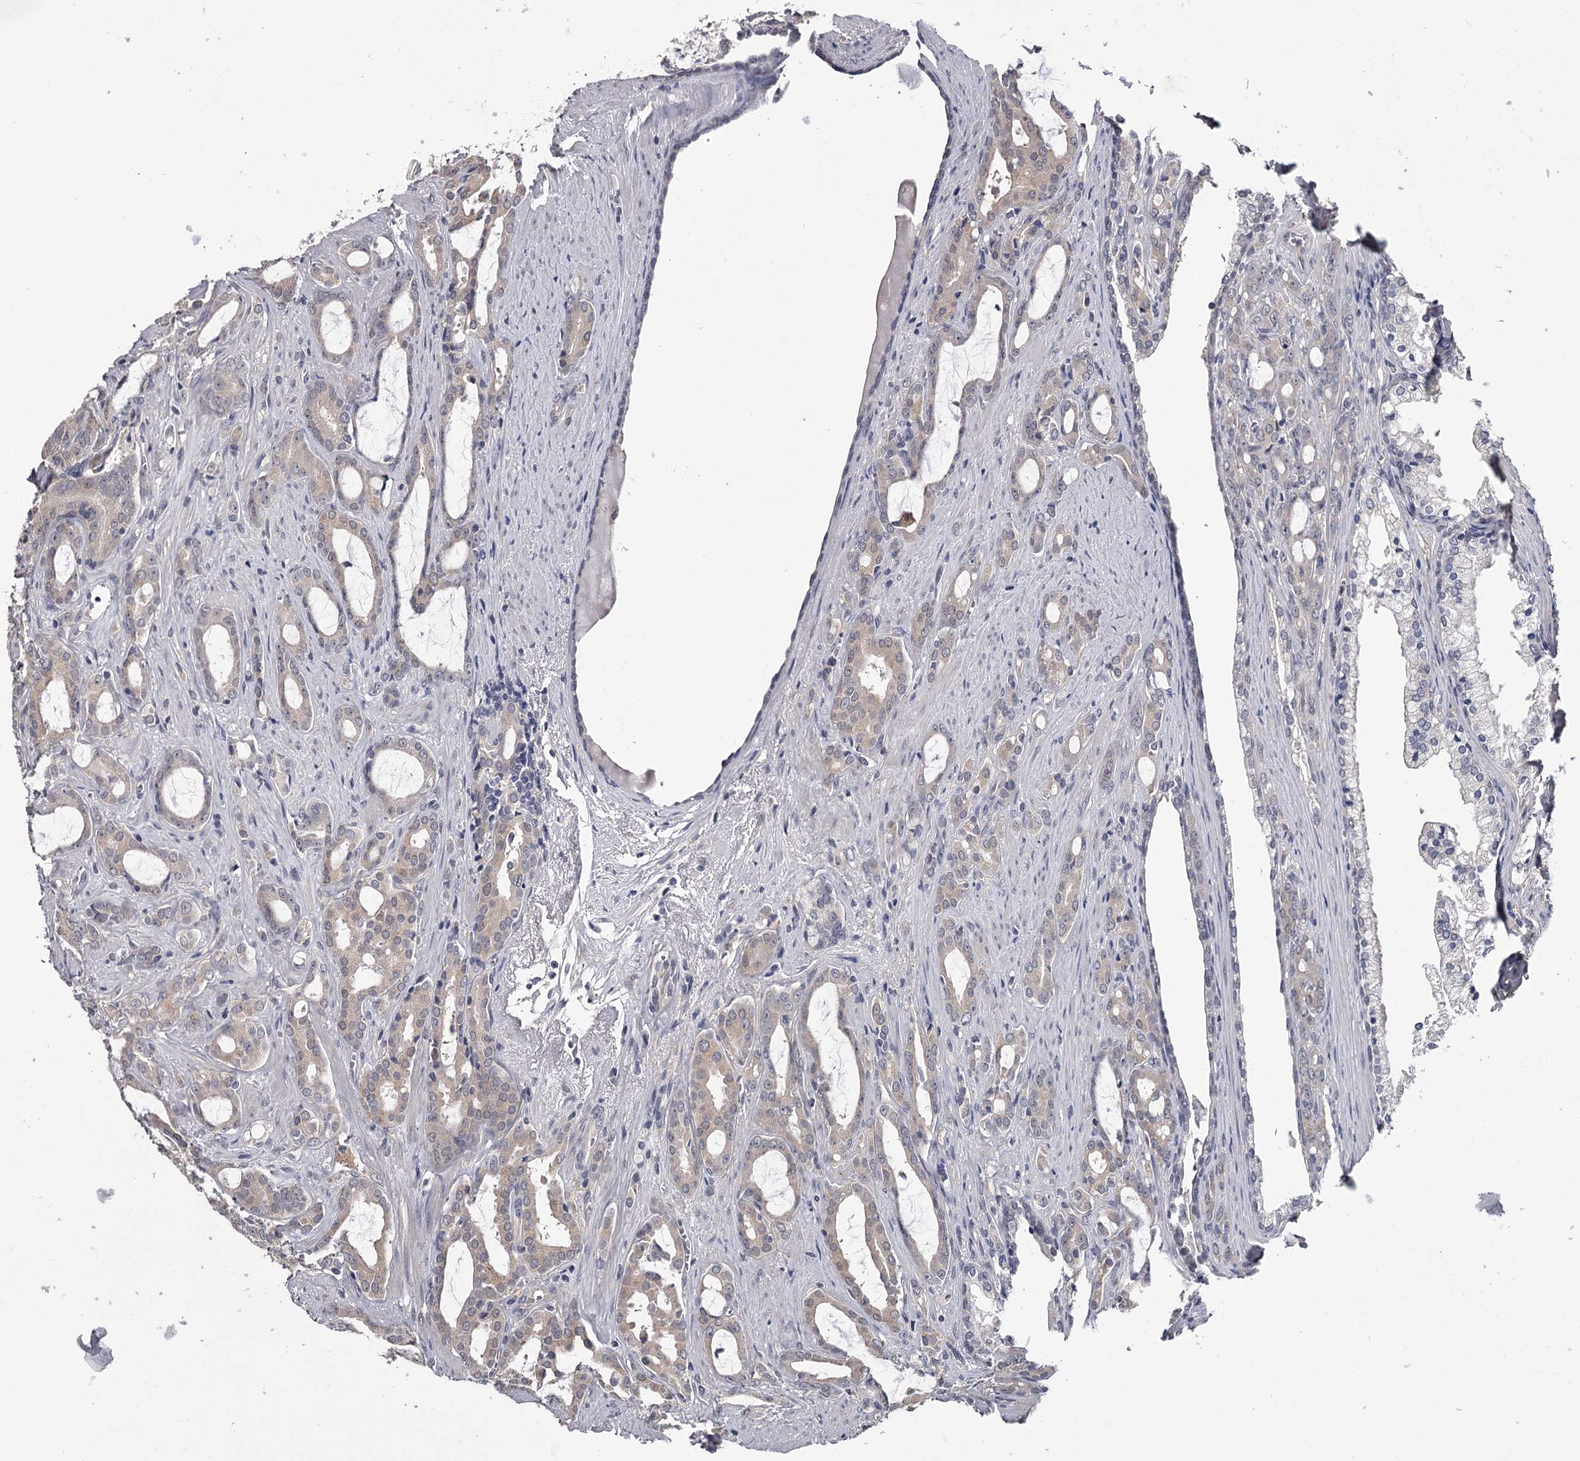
{"staining": {"intensity": "weak", "quantity": ">75%", "location": "cytoplasmic/membranous"}, "tissue": "prostate cancer", "cell_type": "Tumor cells", "image_type": "cancer", "snomed": [{"axis": "morphology", "description": "Adenocarcinoma, High grade"}, {"axis": "topography", "description": "Prostate"}], "caption": "Prostate cancer stained with IHC exhibits weak cytoplasmic/membranous expression in about >75% of tumor cells.", "gene": "GSTO1", "patient": {"sex": "male", "age": 72}}